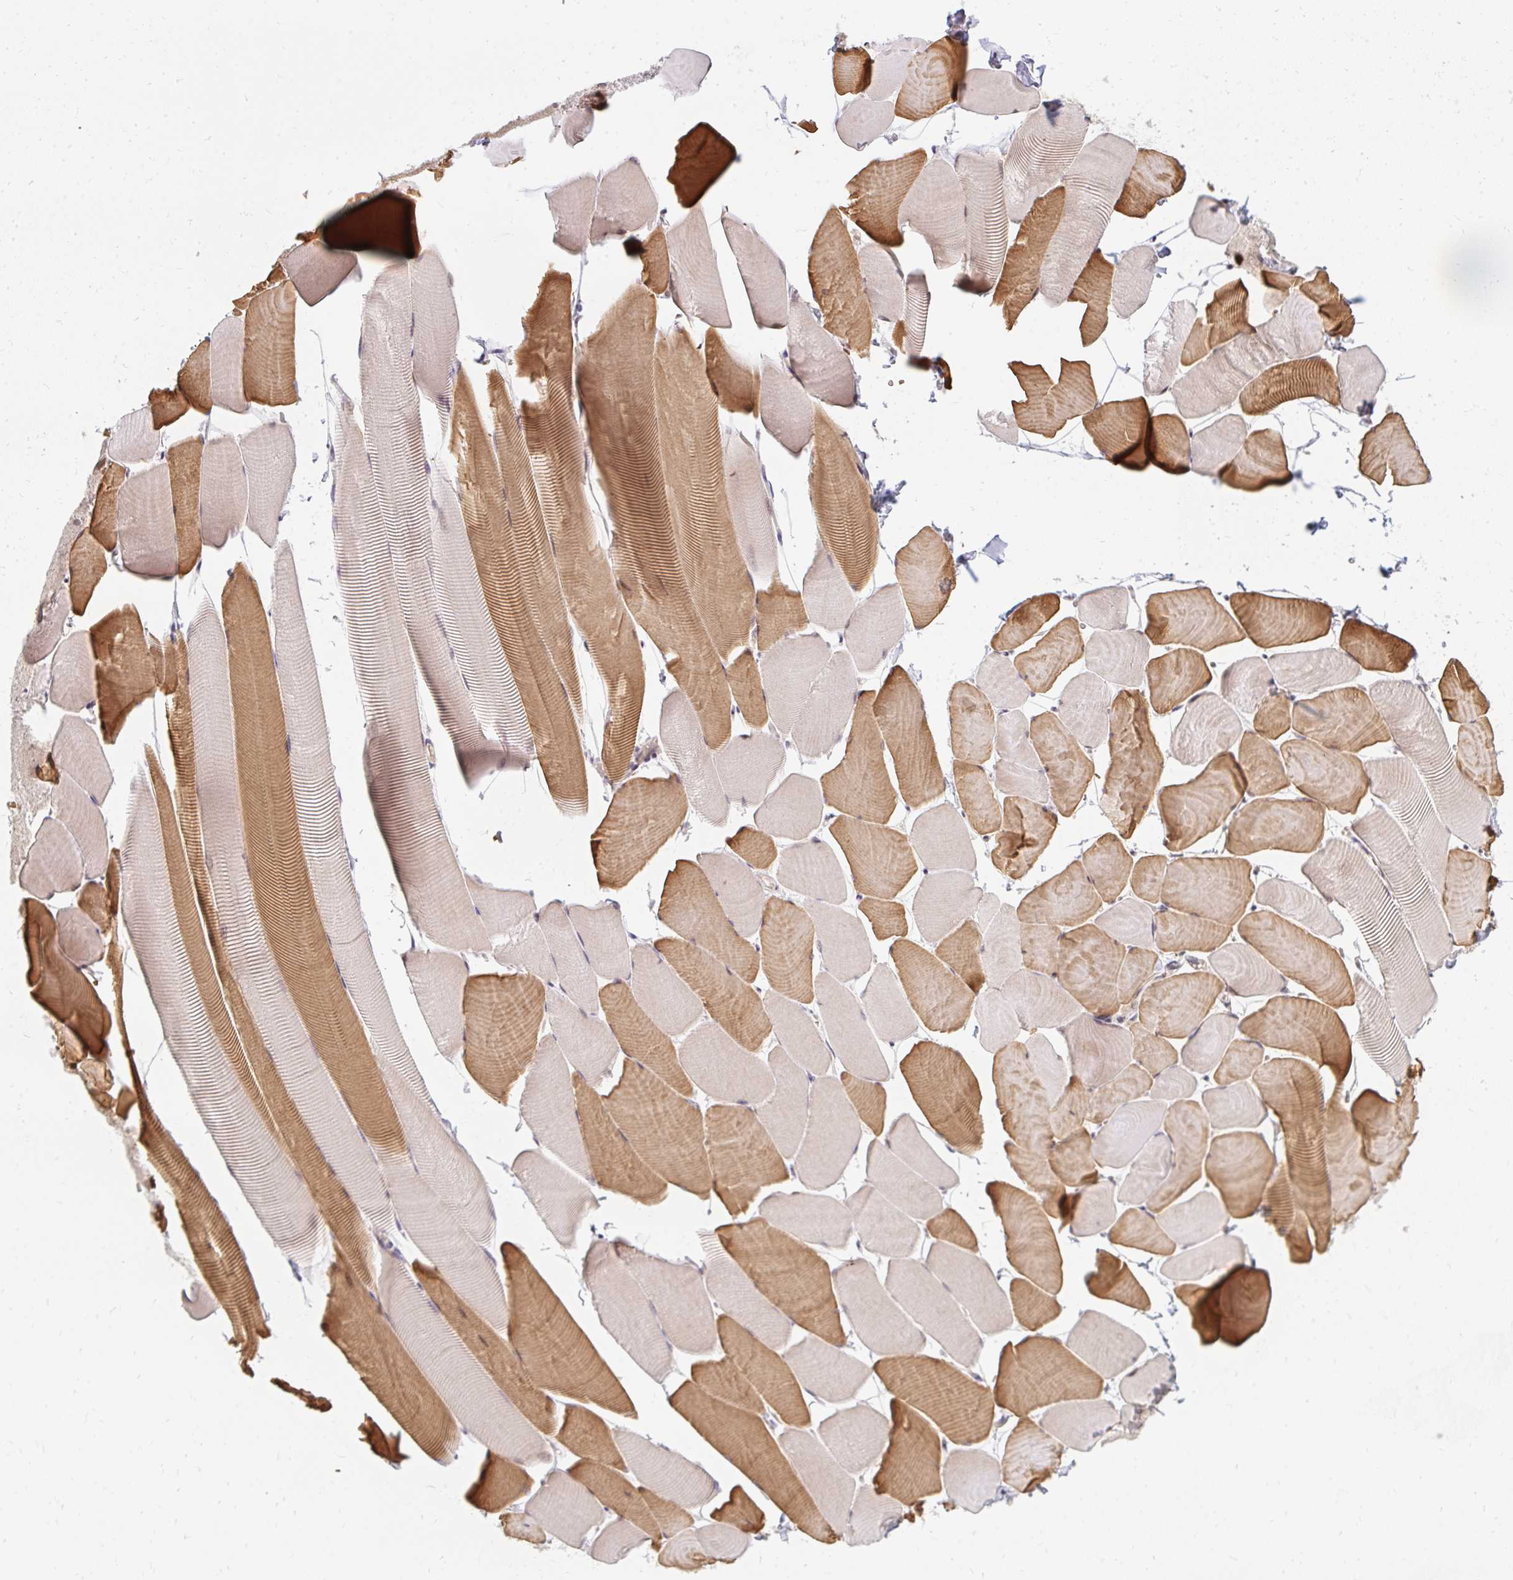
{"staining": {"intensity": "moderate", "quantity": "25%-75%", "location": "cytoplasmic/membranous"}, "tissue": "skeletal muscle", "cell_type": "Myocytes", "image_type": "normal", "snomed": [{"axis": "morphology", "description": "Normal tissue, NOS"}, {"axis": "topography", "description": "Skeletal muscle"}], "caption": "Immunohistochemistry (IHC) micrograph of unremarkable human skeletal muscle stained for a protein (brown), which reveals medium levels of moderate cytoplasmic/membranous positivity in approximately 25%-75% of myocytes.", "gene": "GTF3C6", "patient": {"sex": "male", "age": 25}}